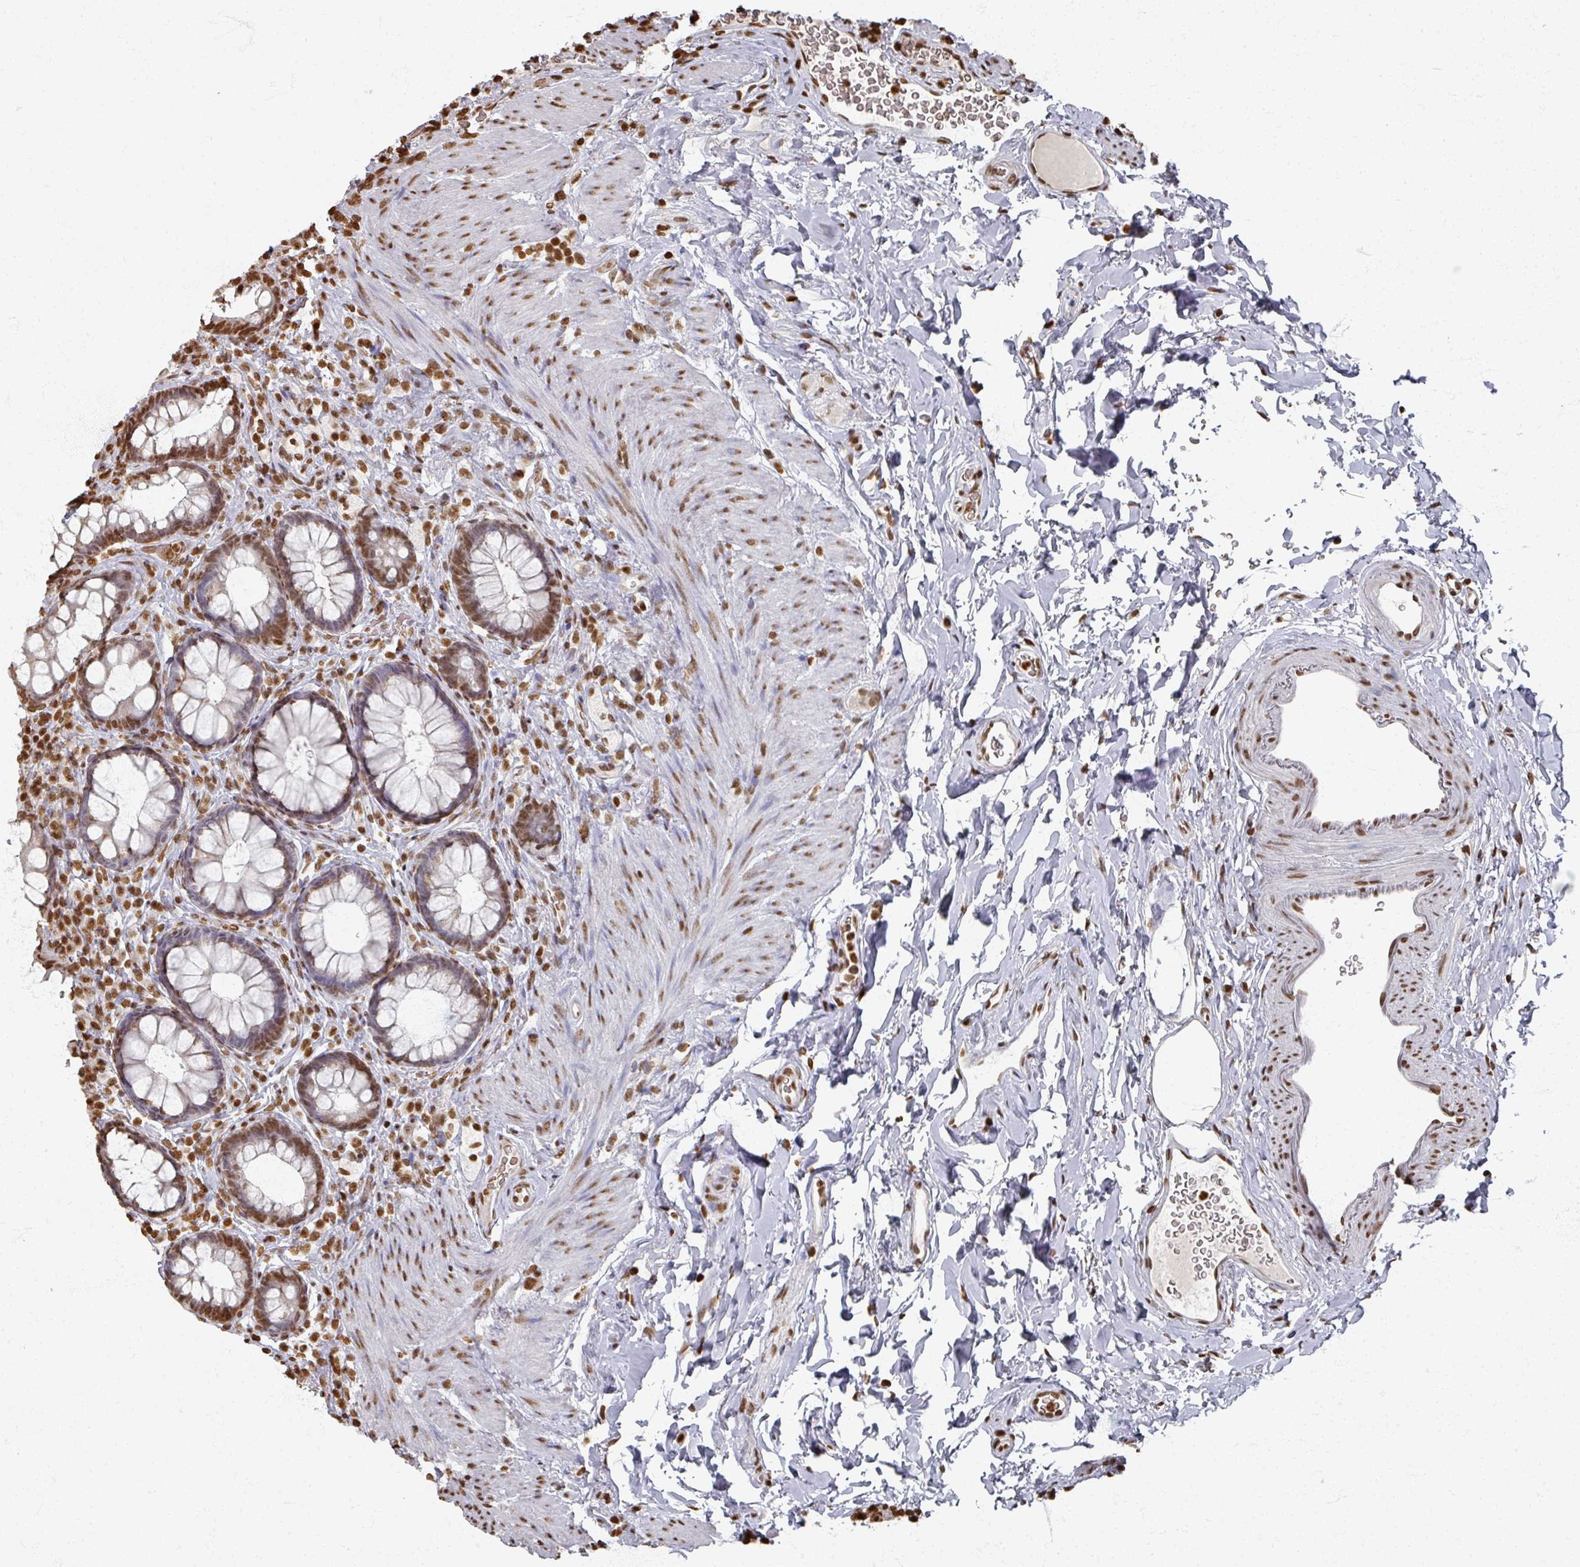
{"staining": {"intensity": "strong", "quantity": "25%-75%", "location": "nuclear"}, "tissue": "rectum", "cell_type": "Glandular cells", "image_type": "normal", "snomed": [{"axis": "morphology", "description": "Normal tissue, NOS"}, {"axis": "topography", "description": "Rectum"}, {"axis": "topography", "description": "Peripheral nerve tissue"}], "caption": "Rectum stained for a protein (brown) exhibits strong nuclear positive expression in approximately 25%-75% of glandular cells.", "gene": "DCUN1D5", "patient": {"sex": "female", "age": 69}}